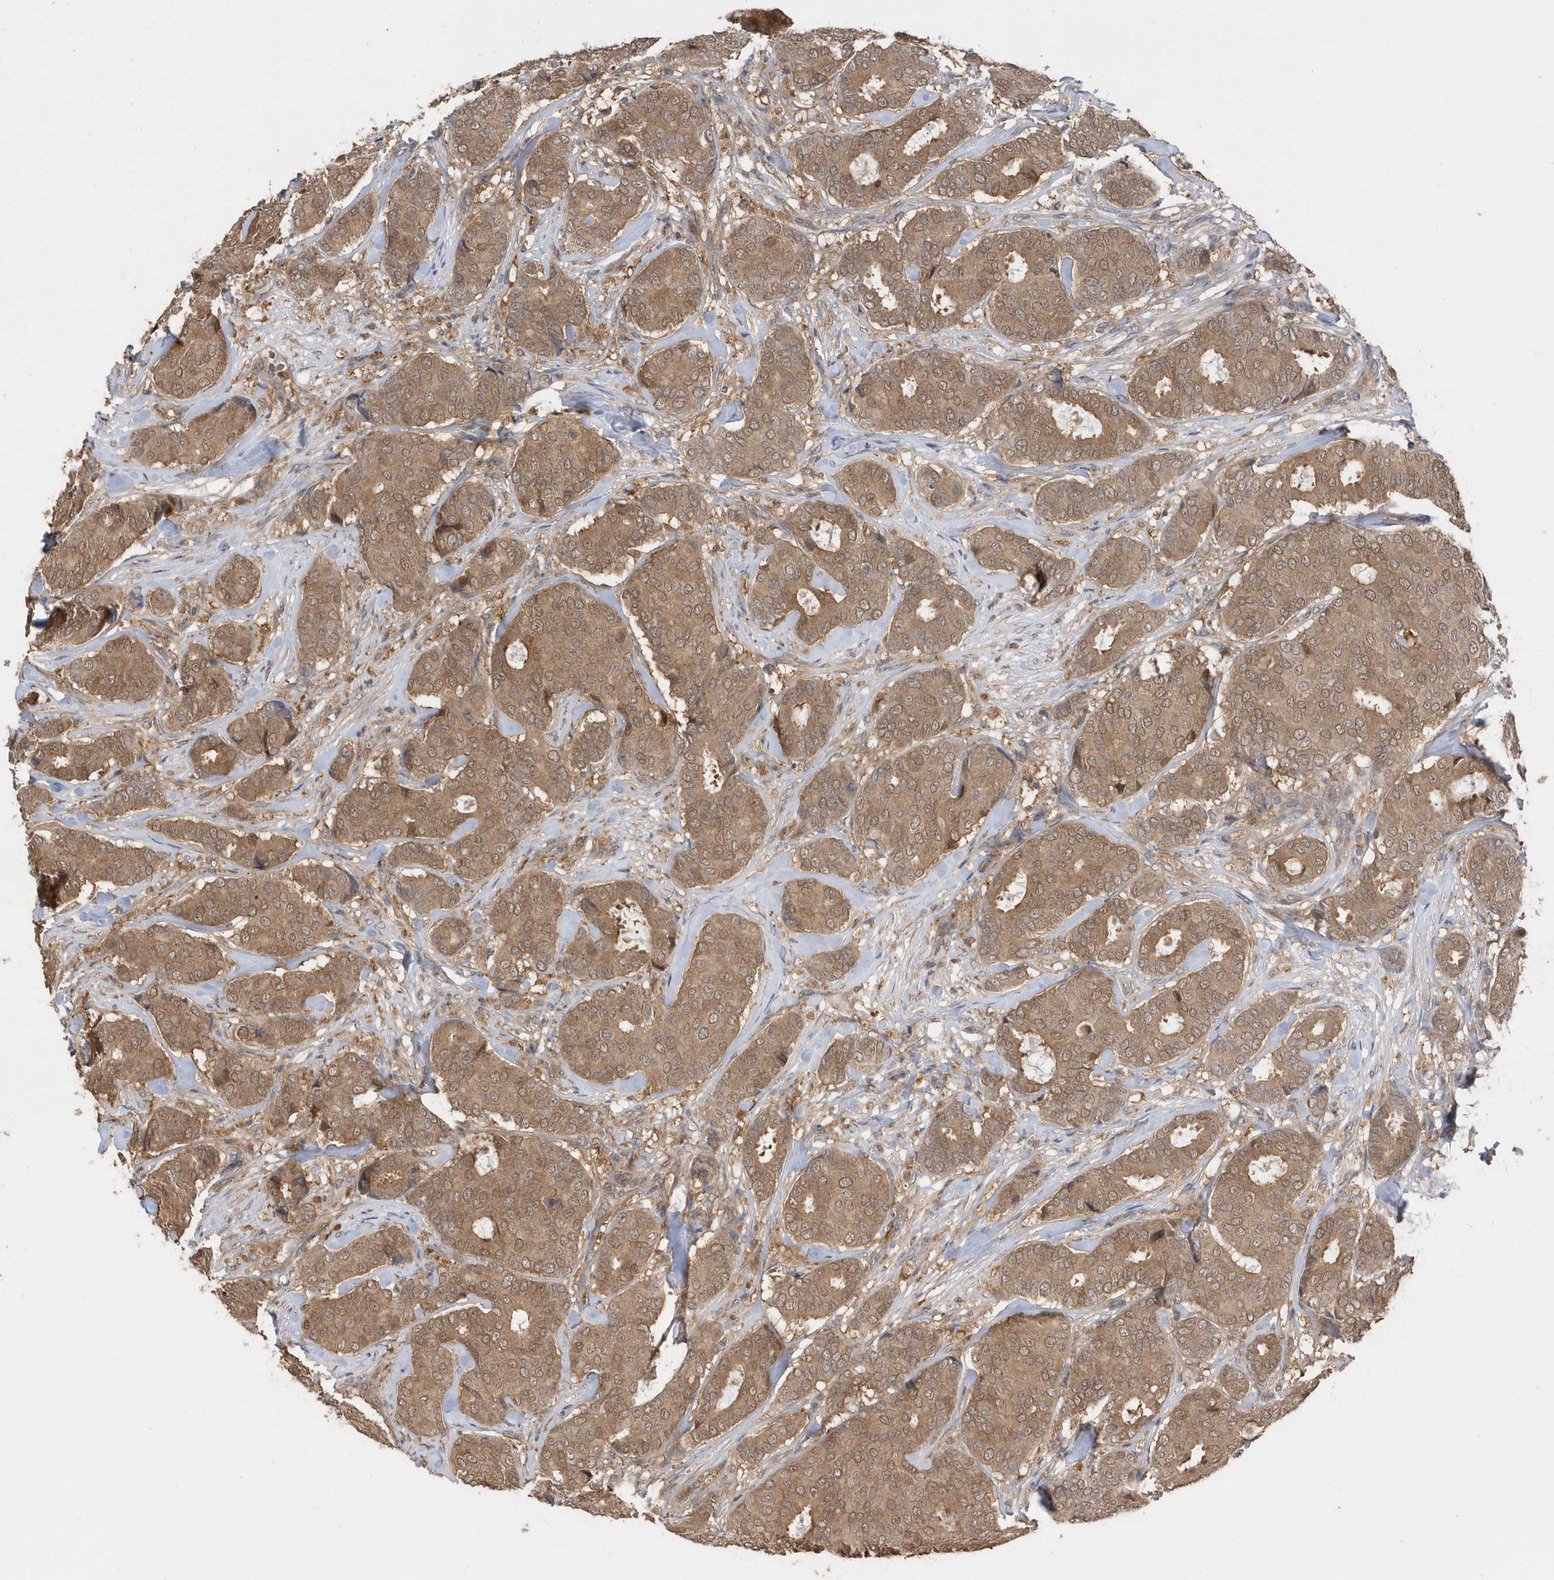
{"staining": {"intensity": "moderate", "quantity": ">75%", "location": "cytoplasmic/membranous,nuclear"}, "tissue": "breast cancer", "cell_type": "Tumor cells", "image_type": "cancer", "snomed": [{"axis": "morphology", "description": "Duct carcinoma"}, {"axis": "topography", "description": "Breast"}], "caption": "IHC (DAB) staining of human breast cancer (intraductal carcinoma) shows moderate cytoplasmic/membranous and nuclear protein positivity in approximately >75% of tumor cells.", "gene": "RPE", "patient": {"sex": "female", "age": 75}}